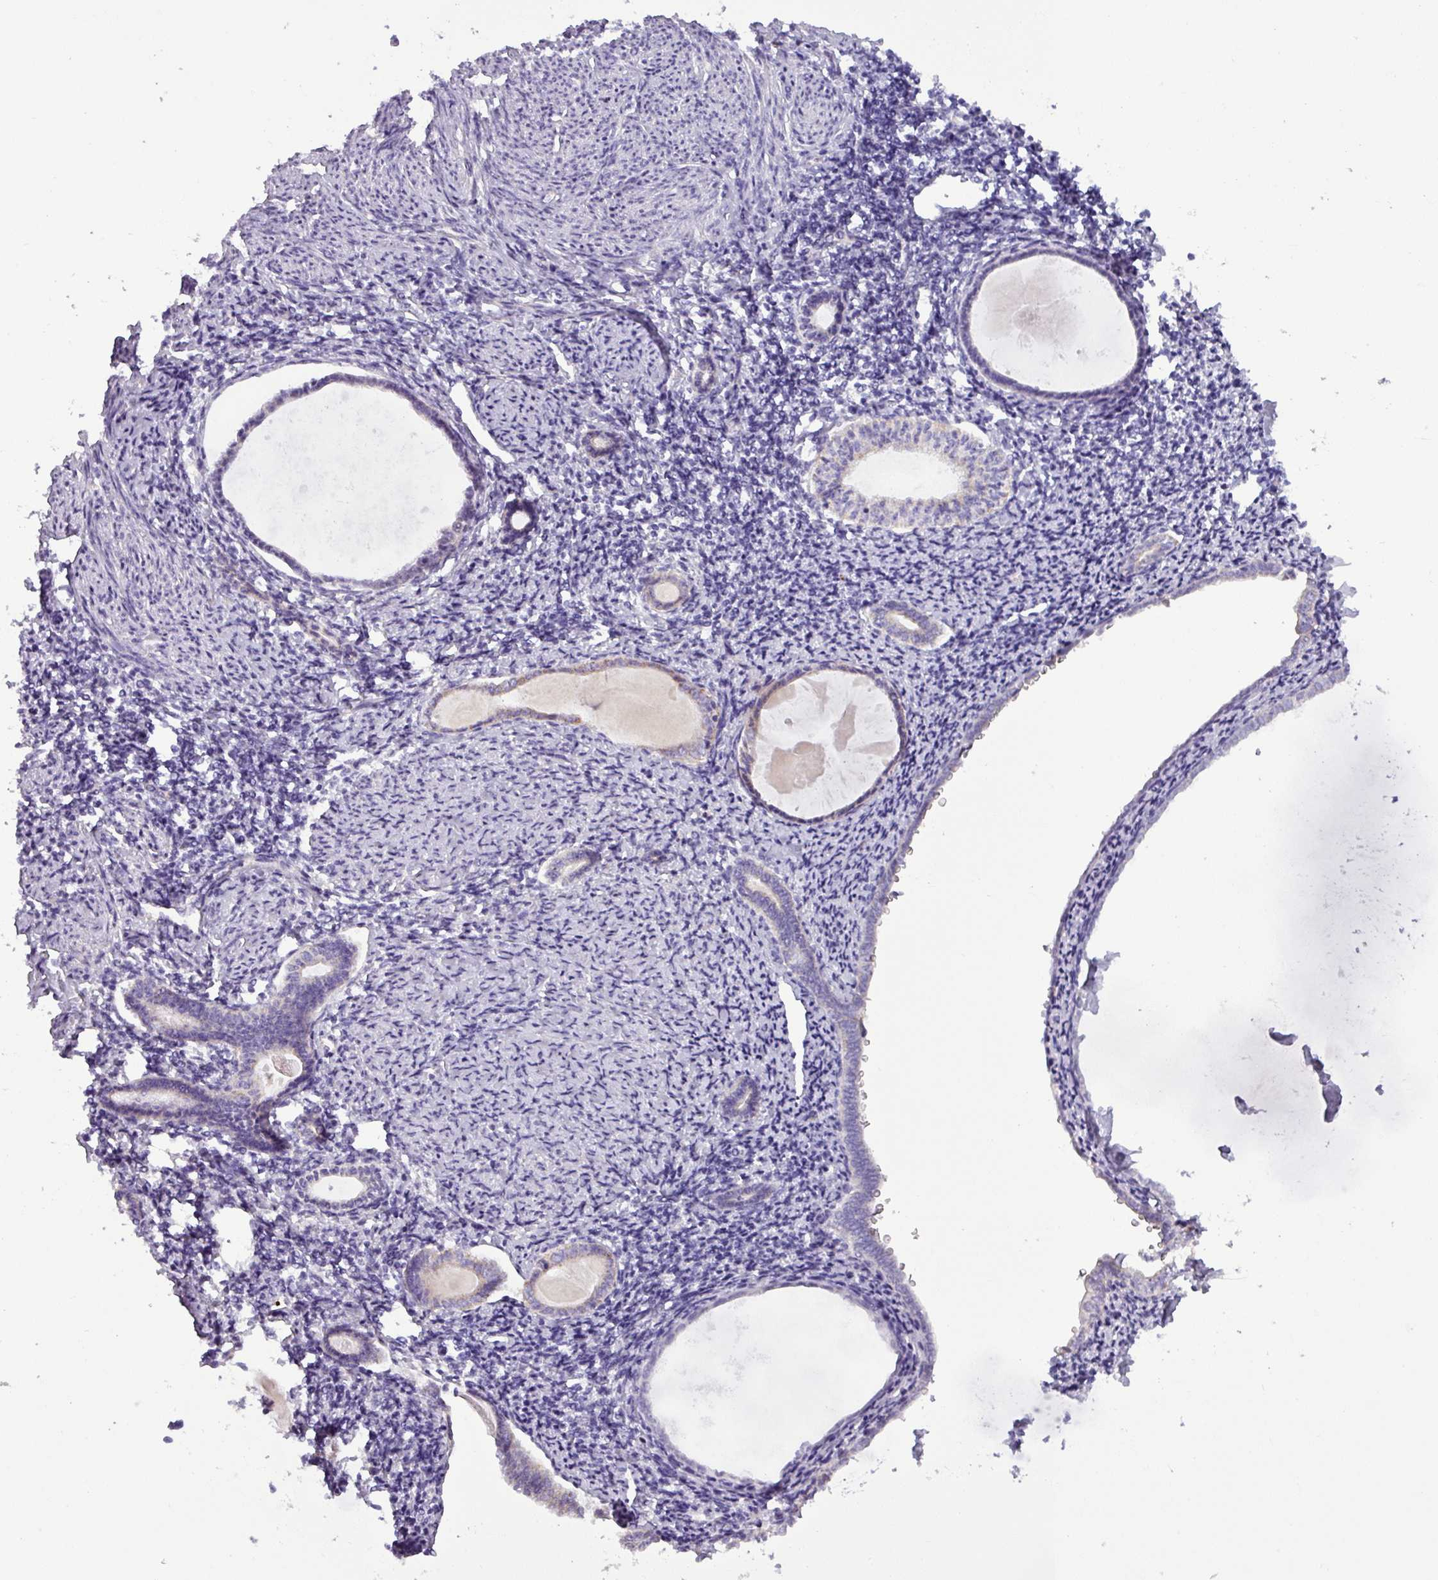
{"staining": {"intensity": "negative", "quantity": "none", "location": "none"}, "tissue": "endometrium", "cell_type": "Cells in endometrial stroma", "image_type": "normal", "snomed": [{"axis": "morphology", "description": "Normal tissue, NOS"}, {"axis": "topography", "description": "Endometrium"}], "caption": "Micrograph shows no significant protein positivity in cells in endometrial stroma of normal endometrium.", "gene": "ZNF667", "patient": {"sex": "female", "age": 63}}